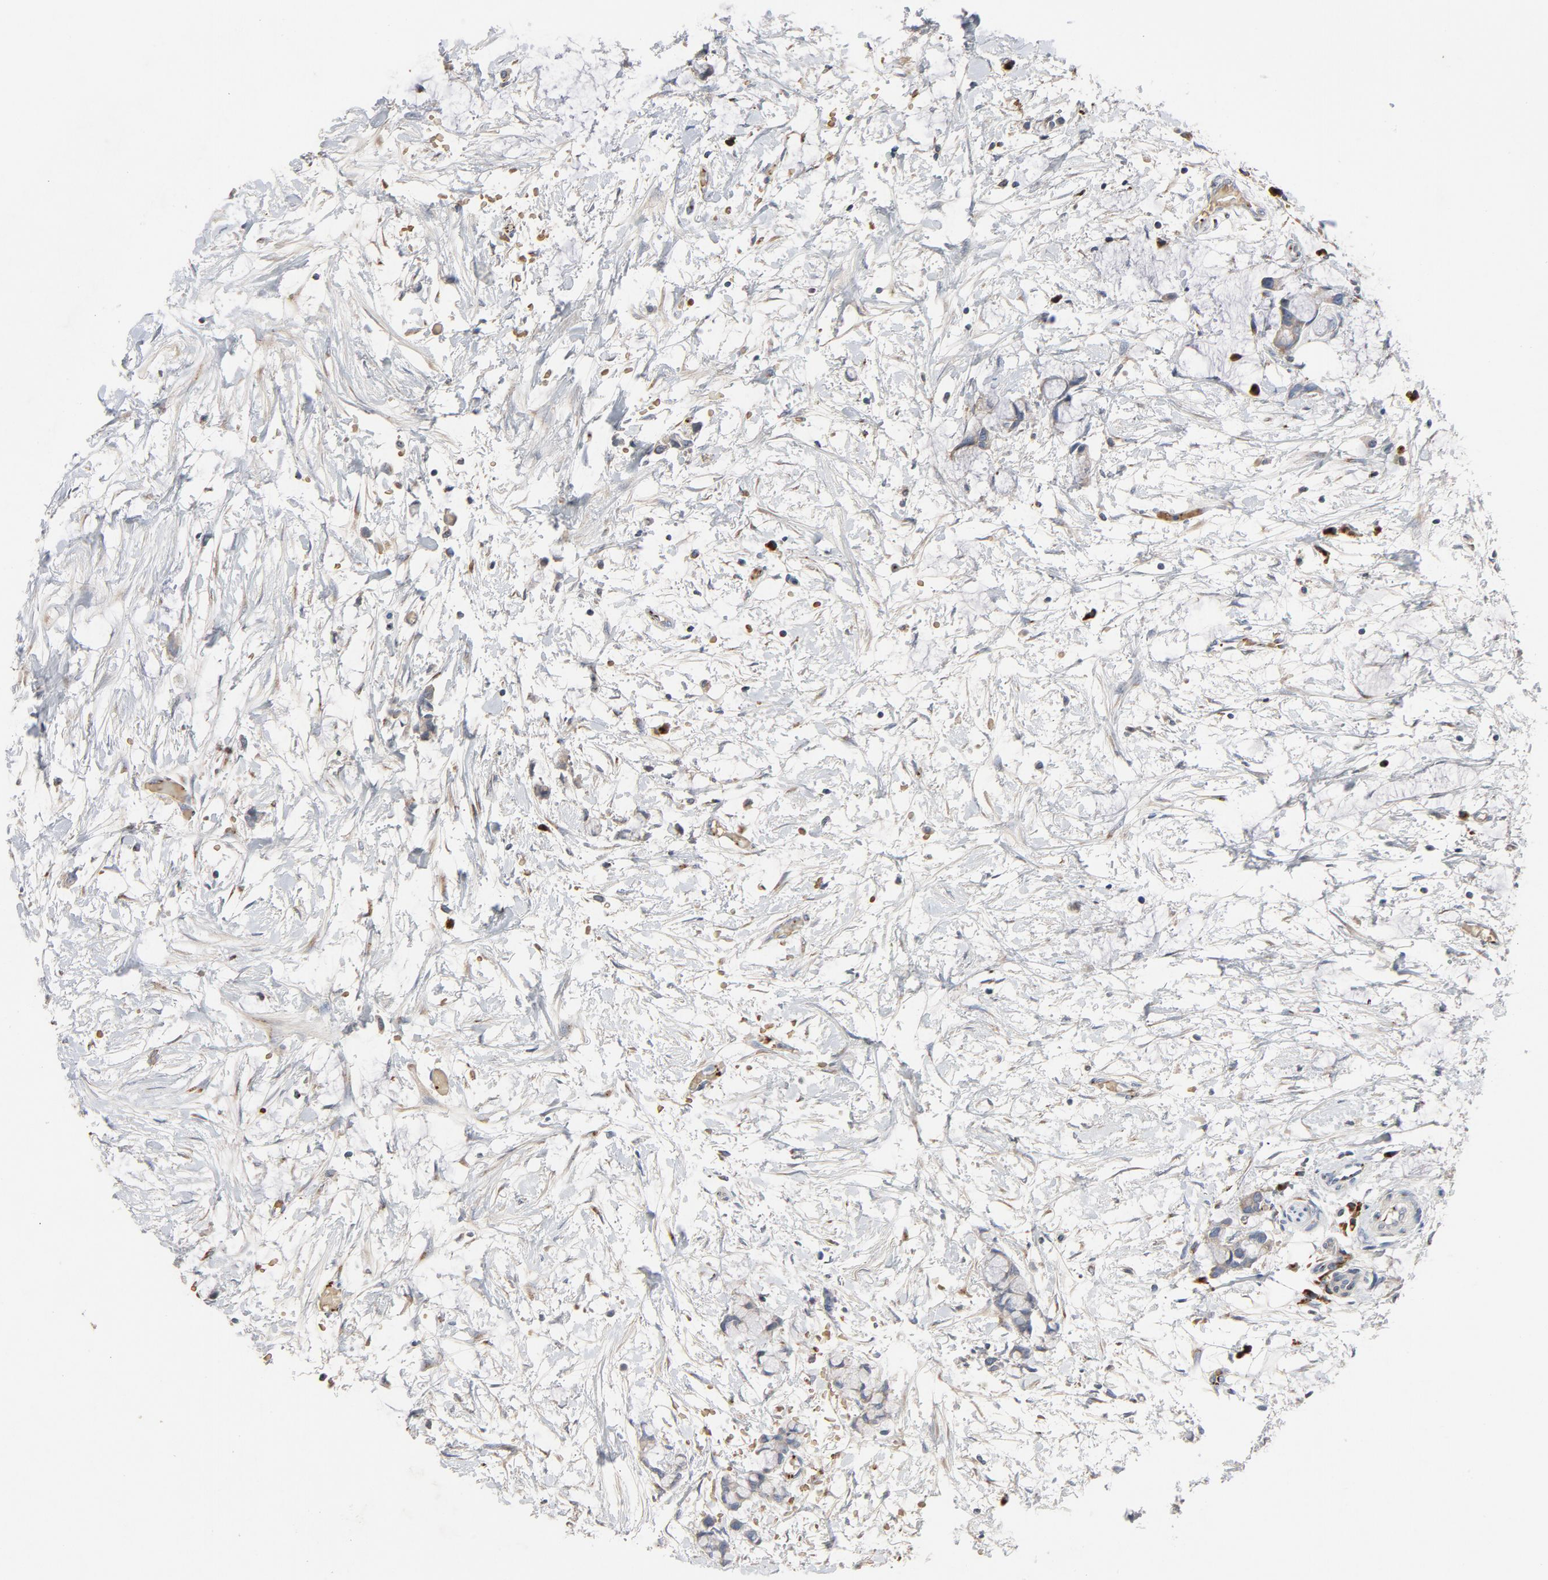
{"staining": {"intensity": "negative", "quantity": "none", "location": "none"}, "tissue": "colorectal cancer", "cell_type": "Tumor cells", "image_type": "cancer", "snomed": [{"axis": "morphology", "description": "Adenocarcinoma, NOS"}, {"axis": "topography", "description": "Colon"}], "caption": "Tumor cells are negative for brown protein staining in colorectal cancer (adenocarcinoma).", "gene": "LMAN2", "patient": {"sex": "male", "age": 14}}